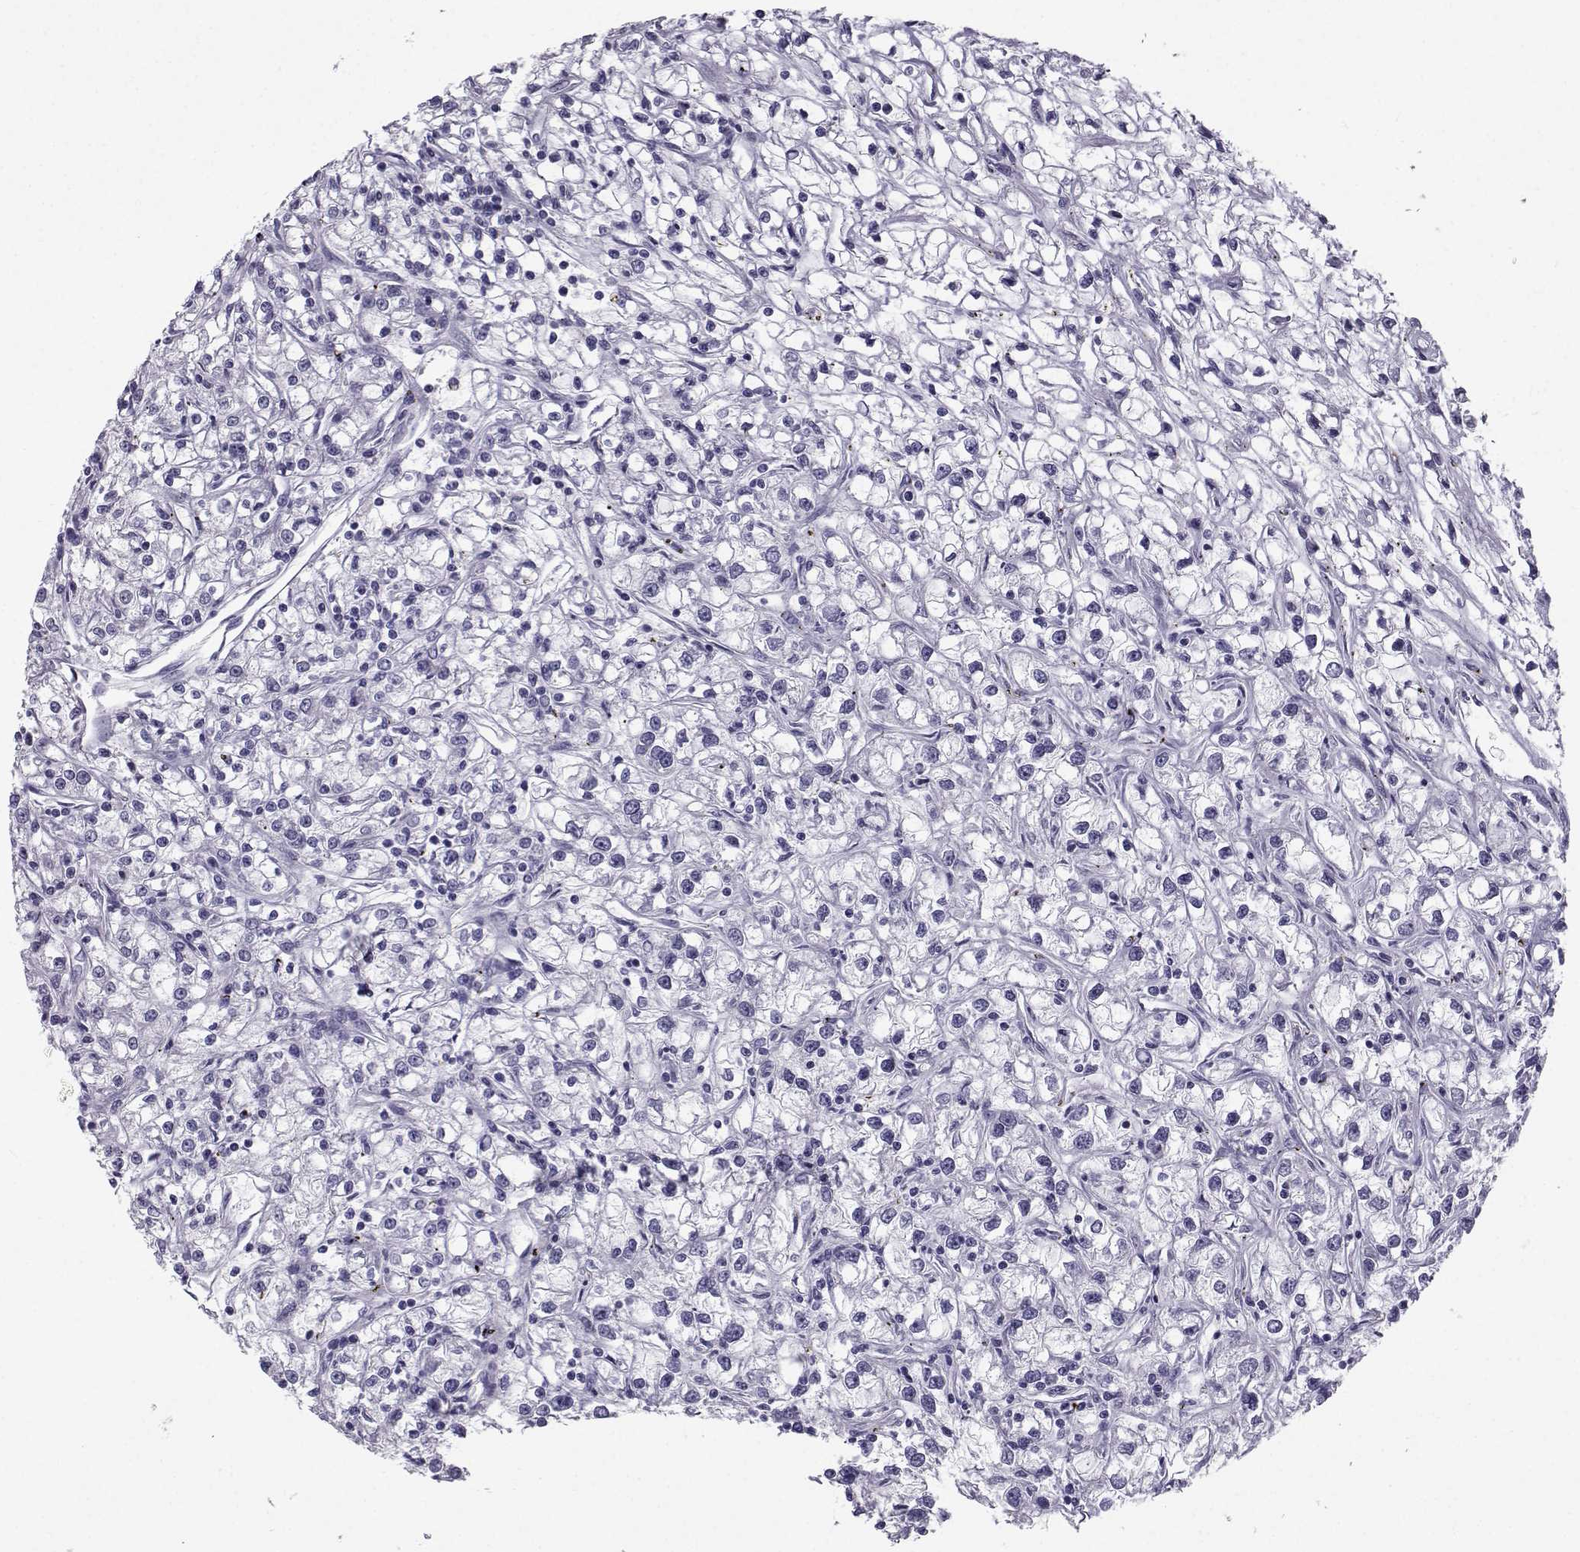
{"staining": {"intensity": "negative", "quantity": "none", "location": "none"}, "tissue": "renal cancer", "cell_type": "Tumor cells", "image_type": "cancer", "snomed": [{"axis": "morphology", "description": "Adenocarcinoma, NOS"}, {"axis": "topography", "description": "Kidney"}], "caption": "Protein analysis of adenocarcinoma (renal) demonstrates no significant staining in tumor cells. (DAB (3,3'-diaminobenzidine) immunohistochemistry (IHC) visualized using brightfield microscopy, high magnification).", "gene": "PCSK1N", "patient": {"sex": "female", "age": 59}}